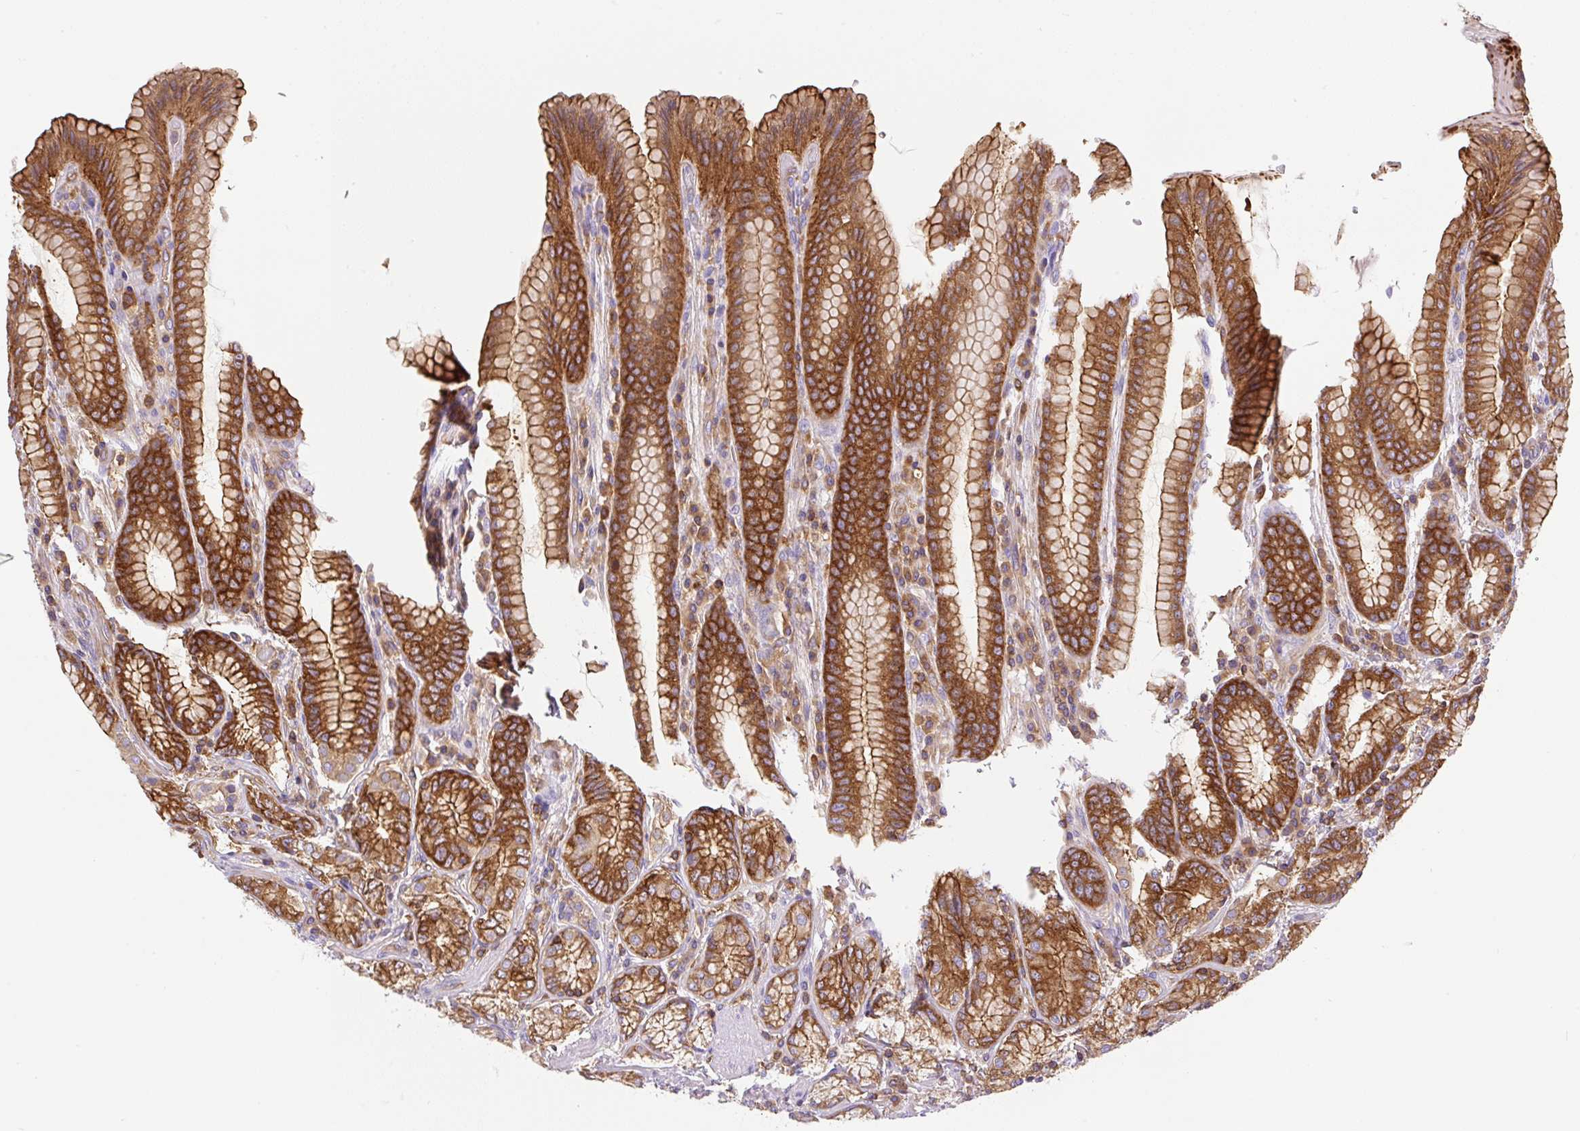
{"staining": {"intensity": "strong", "quantity": ">75%", "location": "cytoplasmic/membranous"}, "tissue": "stomach", "cell_type": "Glandular cells", "image_type": "normal", "snomed": [{"axis": "morphology", "description": "Normal tissue, NOS"}, {"axis": "topography", "description": "Stomach, upper"}, {"axis": "topography", "description": "Stomach, lower"}], "caption": "Glandular cells exhibit strong cytoplasmic/membranous expression in about >75% of cells in normal stomach. (Brightfield microscopy of DAB IHC at high magnification).", "gene": "DNM2", "patient": {"sex": "female", "age": 76}}